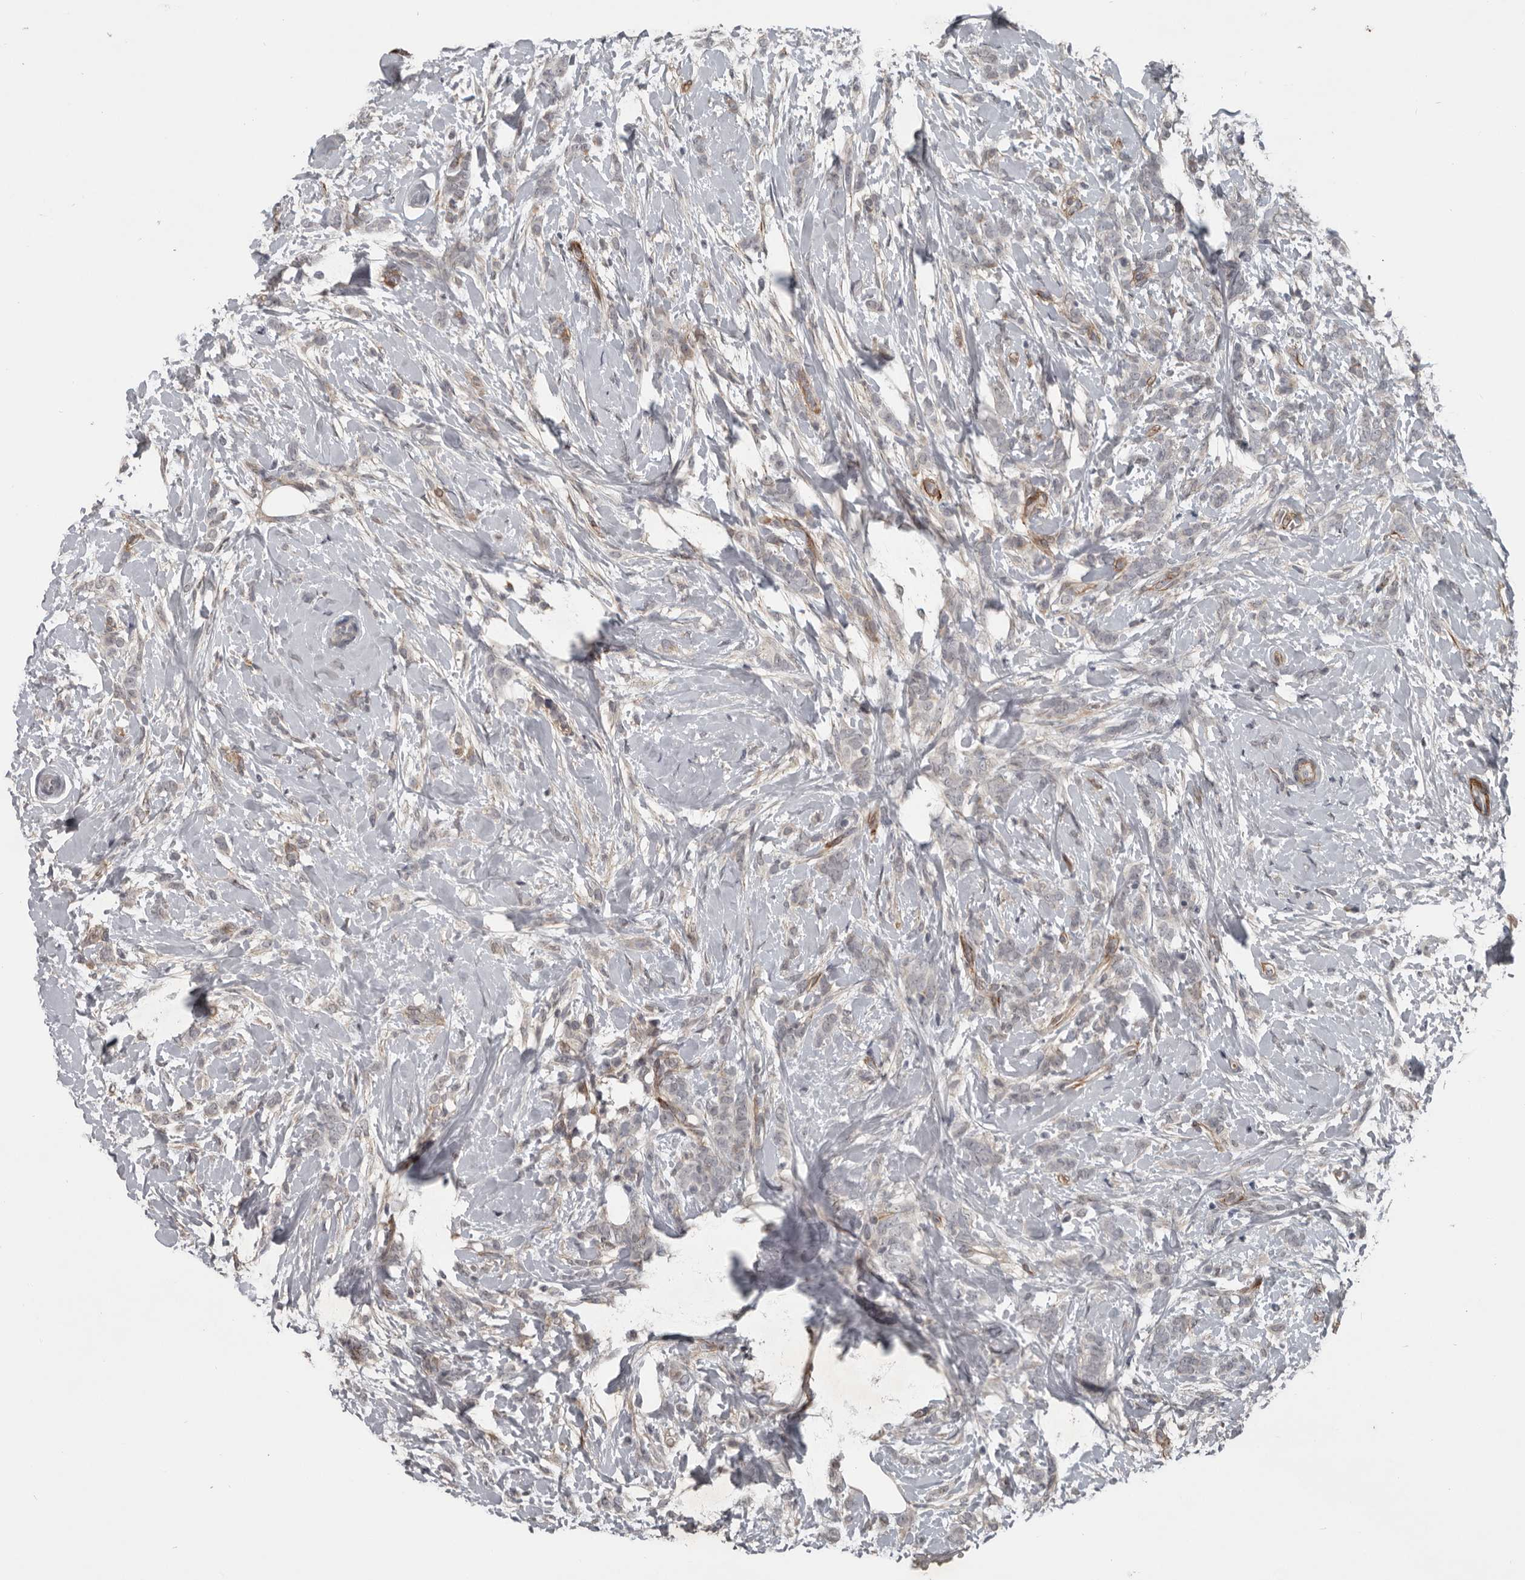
{"staining": {"intensity": "negative", "quantity": "none", "location": "none"}, "tissue": "breast cancer", "cell_type": "Tumor cells", "image_type": "cancer", "snomed": [{"axis": "morphology", "description": "Lobular carcinoma, in situ"}, {"axis": "morphology", "description": "Lobular carcinoma"}, {"axis": "topography", "description": "Breast"}], "caption": "Photomicrograph shows no protein staining in tumor cells of breast cancer tissue.", "gene": "C1orf216", "patient": {"sex": "female", "age": 41}}